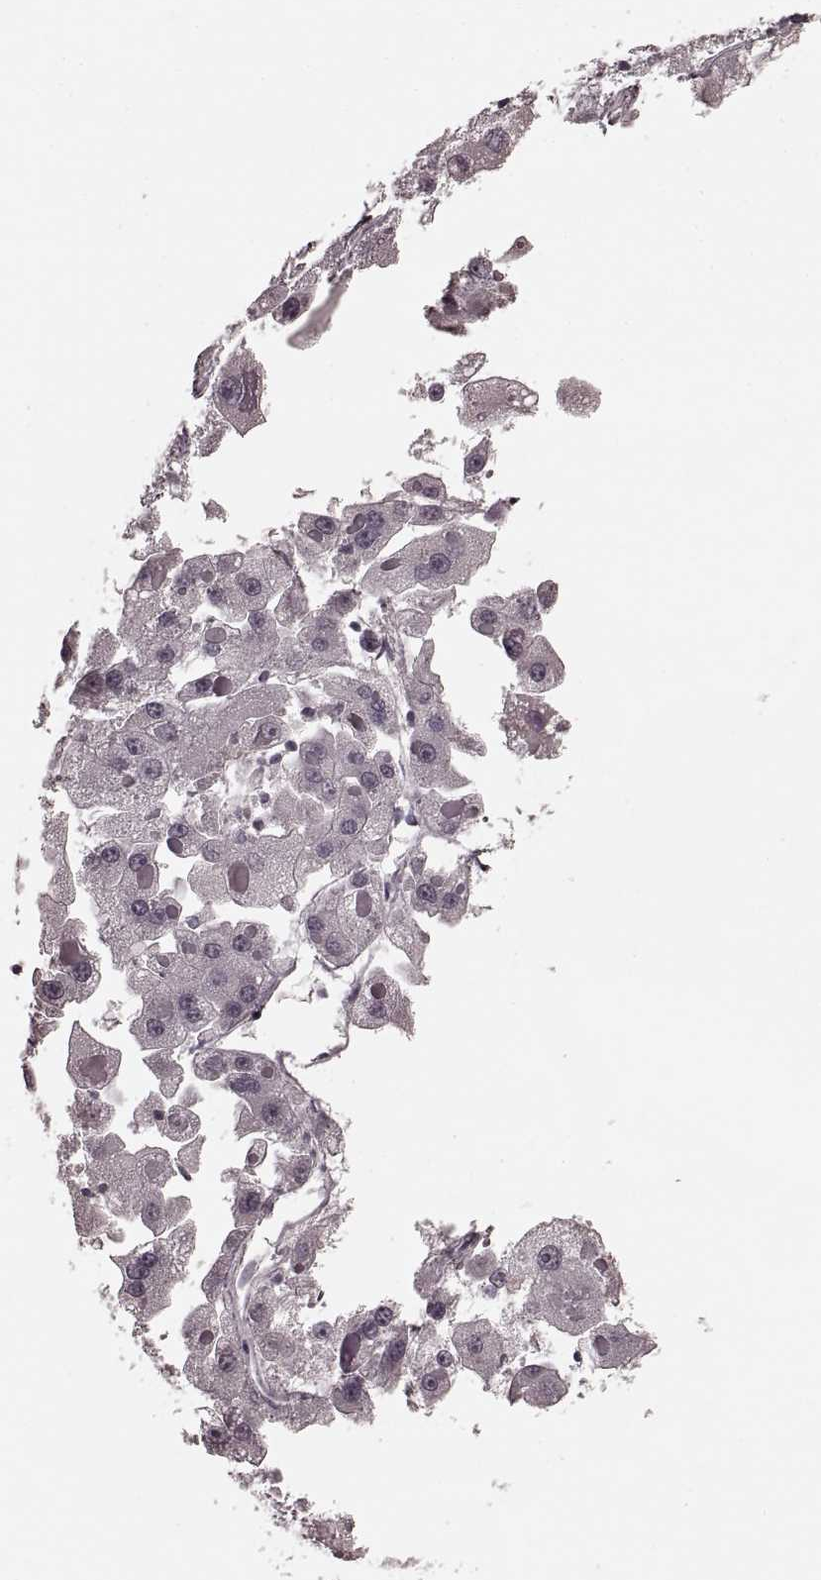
{"staining": {"intensity": "negative", "quantity": "none", "location": "none"}, "tissue": "liver cancer", "cell_type": "Tumor cells", "image_type": "cancer", "snomed": [{"axis": "morphology", "description": "Carcinoma, Hepatocellular, NOS"}, {"axis": "topography", "description": "Liver"}], "caption": "The photomicrograph exhibits no staining of tumor cells in liver hepatocellular carcinoma.", "gene": "CD28", "patient": {"sex": "female", "age": 73}}